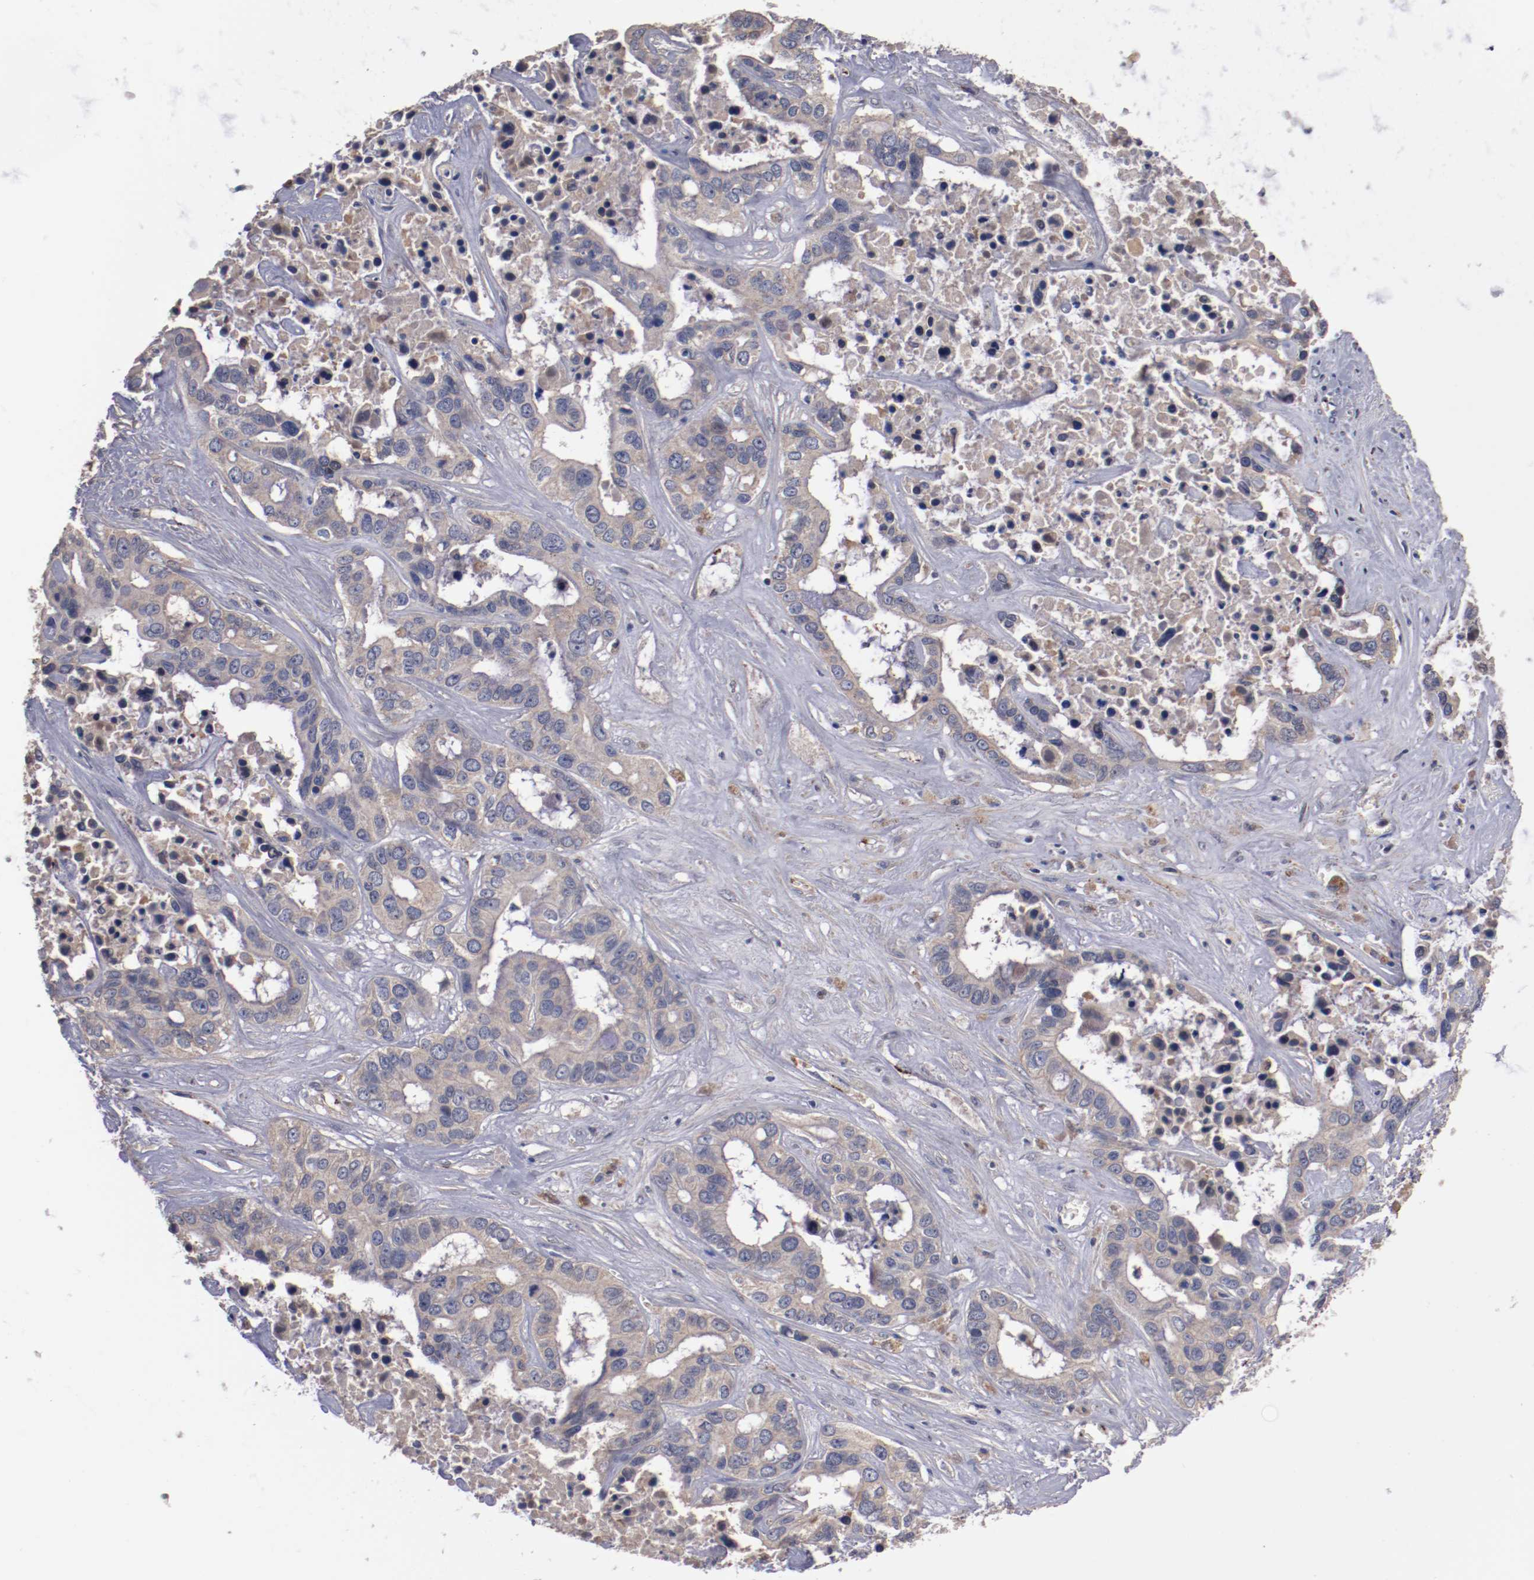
{"staining": {"intensity": "weak", "quantity": ">75%", "location": "cytoplasmic/membranous"}, "tissue": "liver cancer", "cell_type": "Tumor cells", "image_type": "cancer", "snomed": [{"axis": "morphology", "description": "Cholangiocarcinoma"}, {"axis": "topography", "description": "Liver"}], "caption": "Immunohistochemical staining of human liver cancer displays weak cytoplasmic/membranous protein staining in about >75% of tumor cells.", "gene": "DIPK2B", "patient": {"sex": "female", "age": 65}}